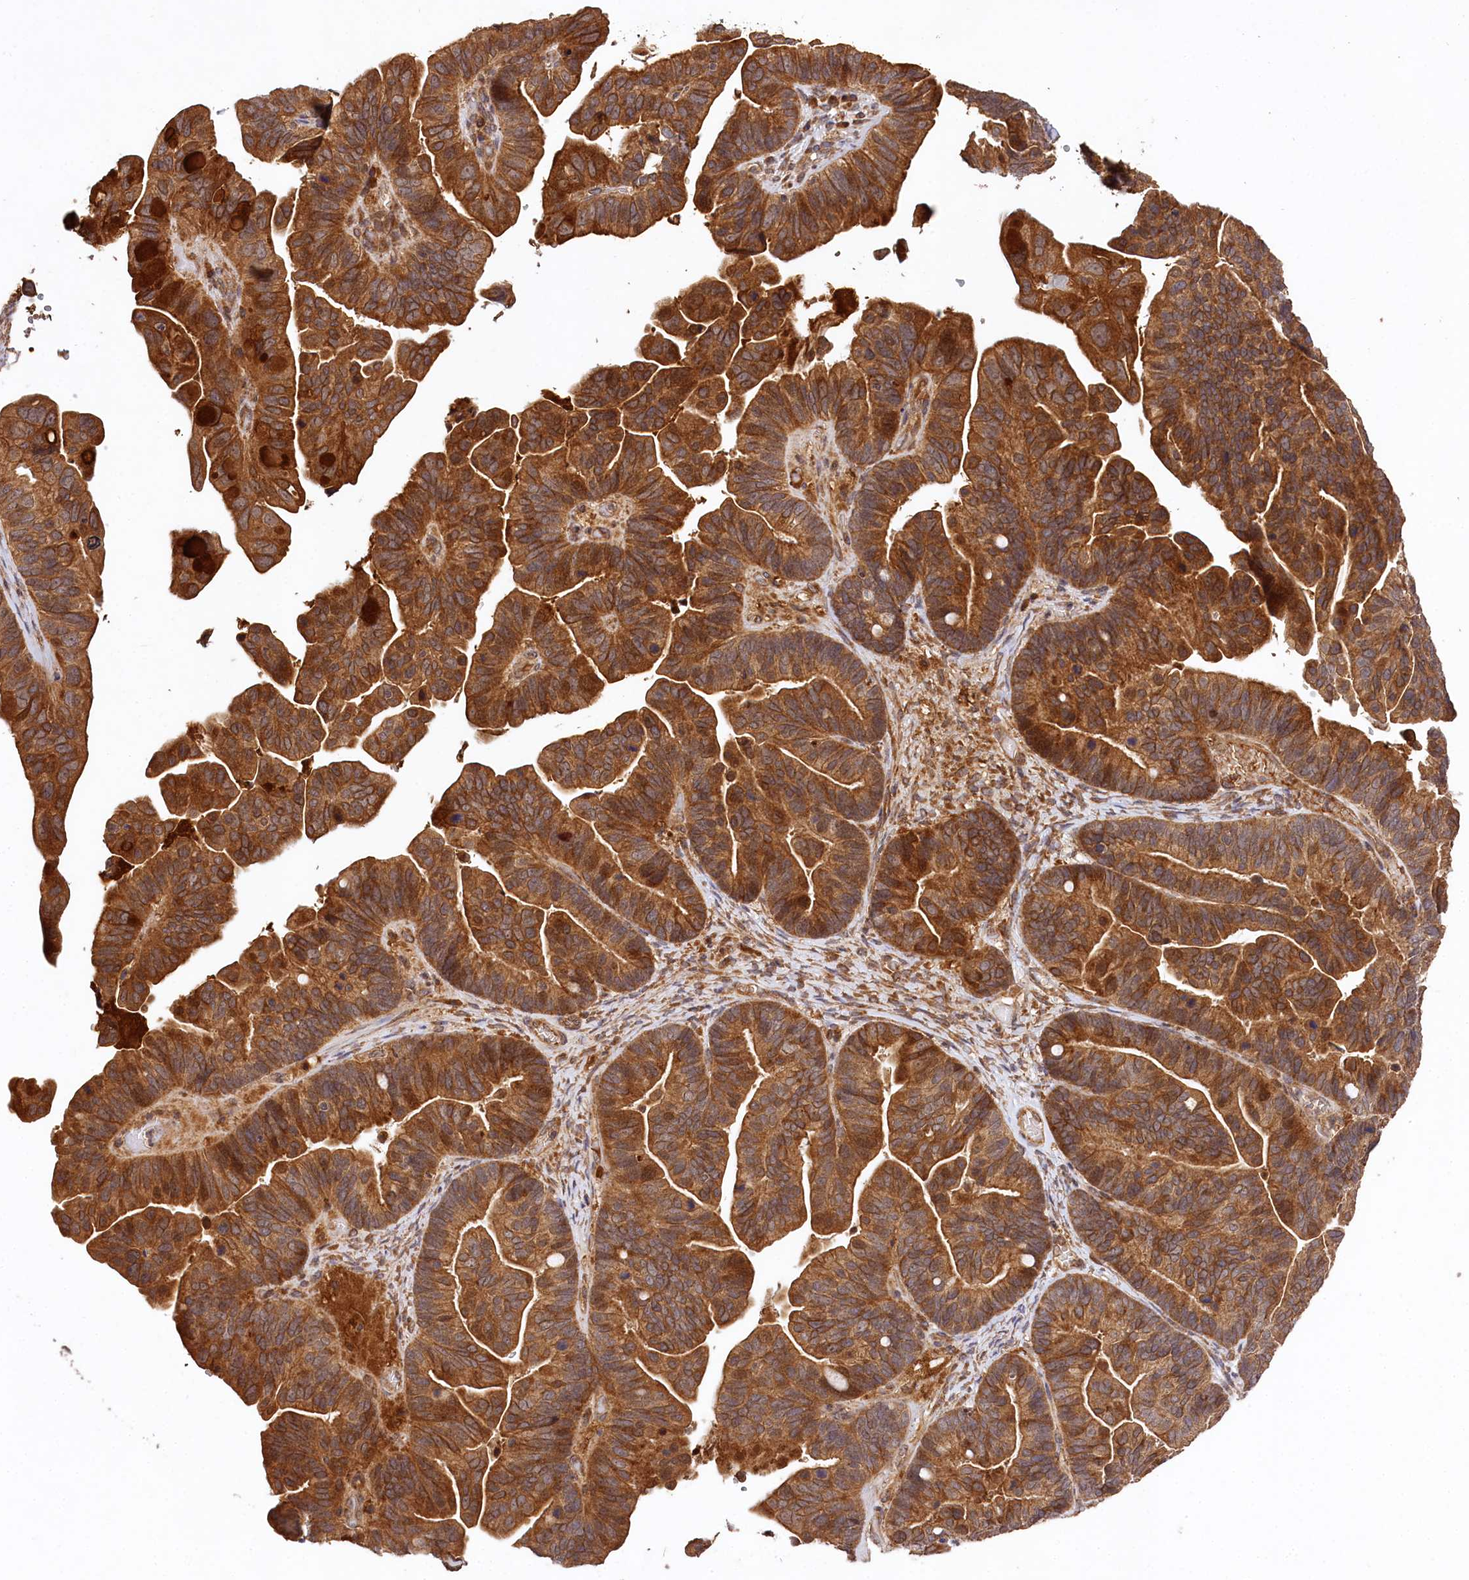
{"staining": {"intensity": "moderate", "quantity": ">75%", "location": "cytoplasmic/membranous"}, "tissue": "ovarian cancer", "cell_type": "Tumor cells", "image_type": "cancer", "snomed": [{"axis": "morphology", "description": "Cystadenocarcinoma, serous, NOS"}, {"axis": "topography", "description": "Ovary"}], "caption": "Brown immunohistochemical staining in ovarian cancer shows moderate cytoplasmic/membranous expression in approximately >75% of tumor cells.", "gene": "MCF2L2", "patient": {"sex": "female", "age": 56}}